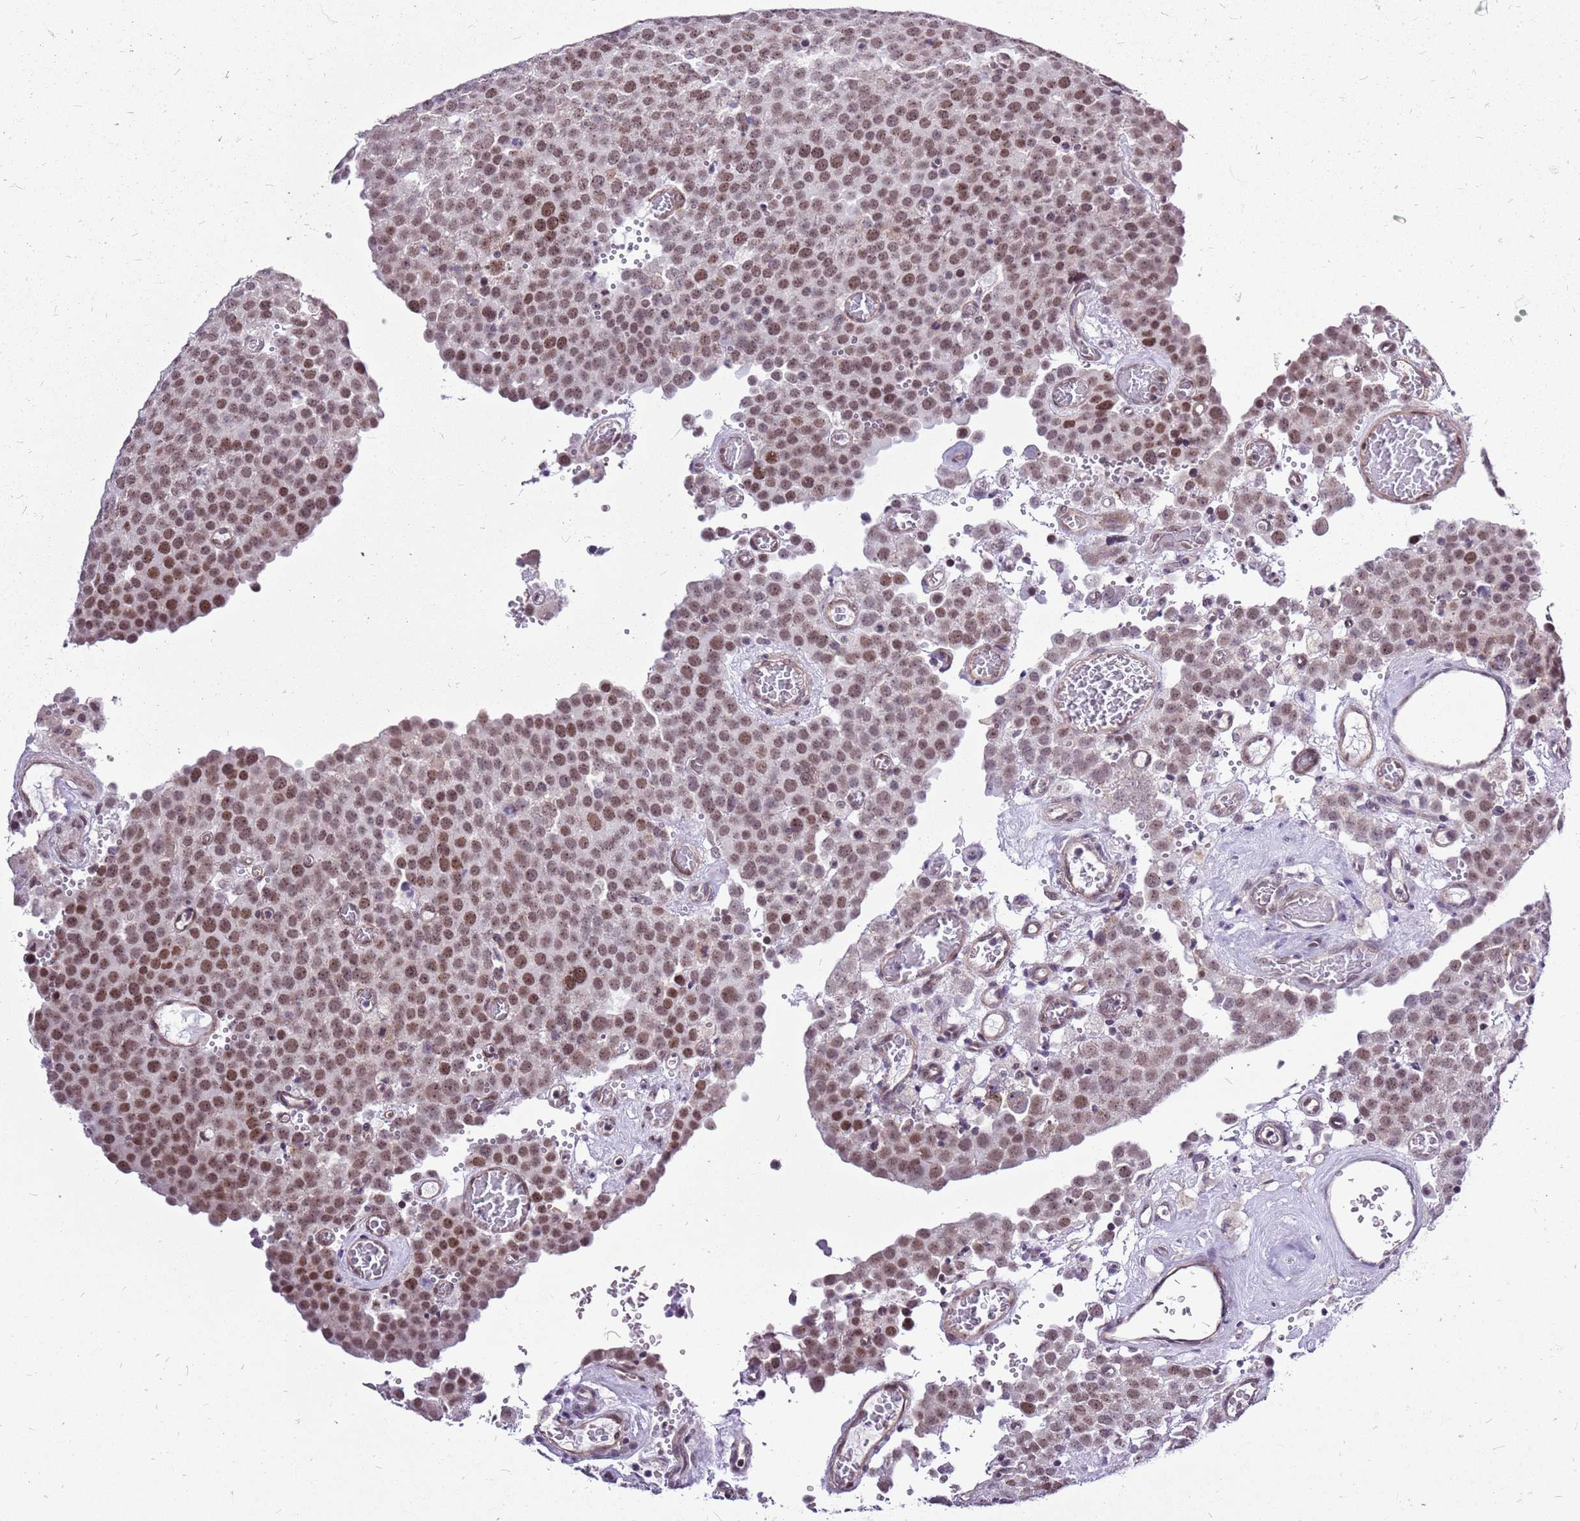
{"staining": {"intensity": "moderate", "quantity": ">75%", "location": "nuclear"}, "tissue": "testis cancer", "cell_type": "Tumor cells", "image_type": "cancer", "snomed": [{"axis": "morphology", "description": "Normal tissue, NOS"}, {"axis": "morphology", "description": "Seminoma, NOS"}, {"axis": "topography", "description": "Testis"}], "caption": "Immunohistochemistry staining of testis cancer (seminoma), which exhibits medium levels of moderate nuclear positivity in approximately >75% of tumor cells indicating moderate nuclear protein positivity. The staining was performed using DAB (brown) for protein detection and nuclei were counterstained in hematoxylin (blue).", "gene": "CCDC166", "patient": {"sex": "male", "age": 71}}